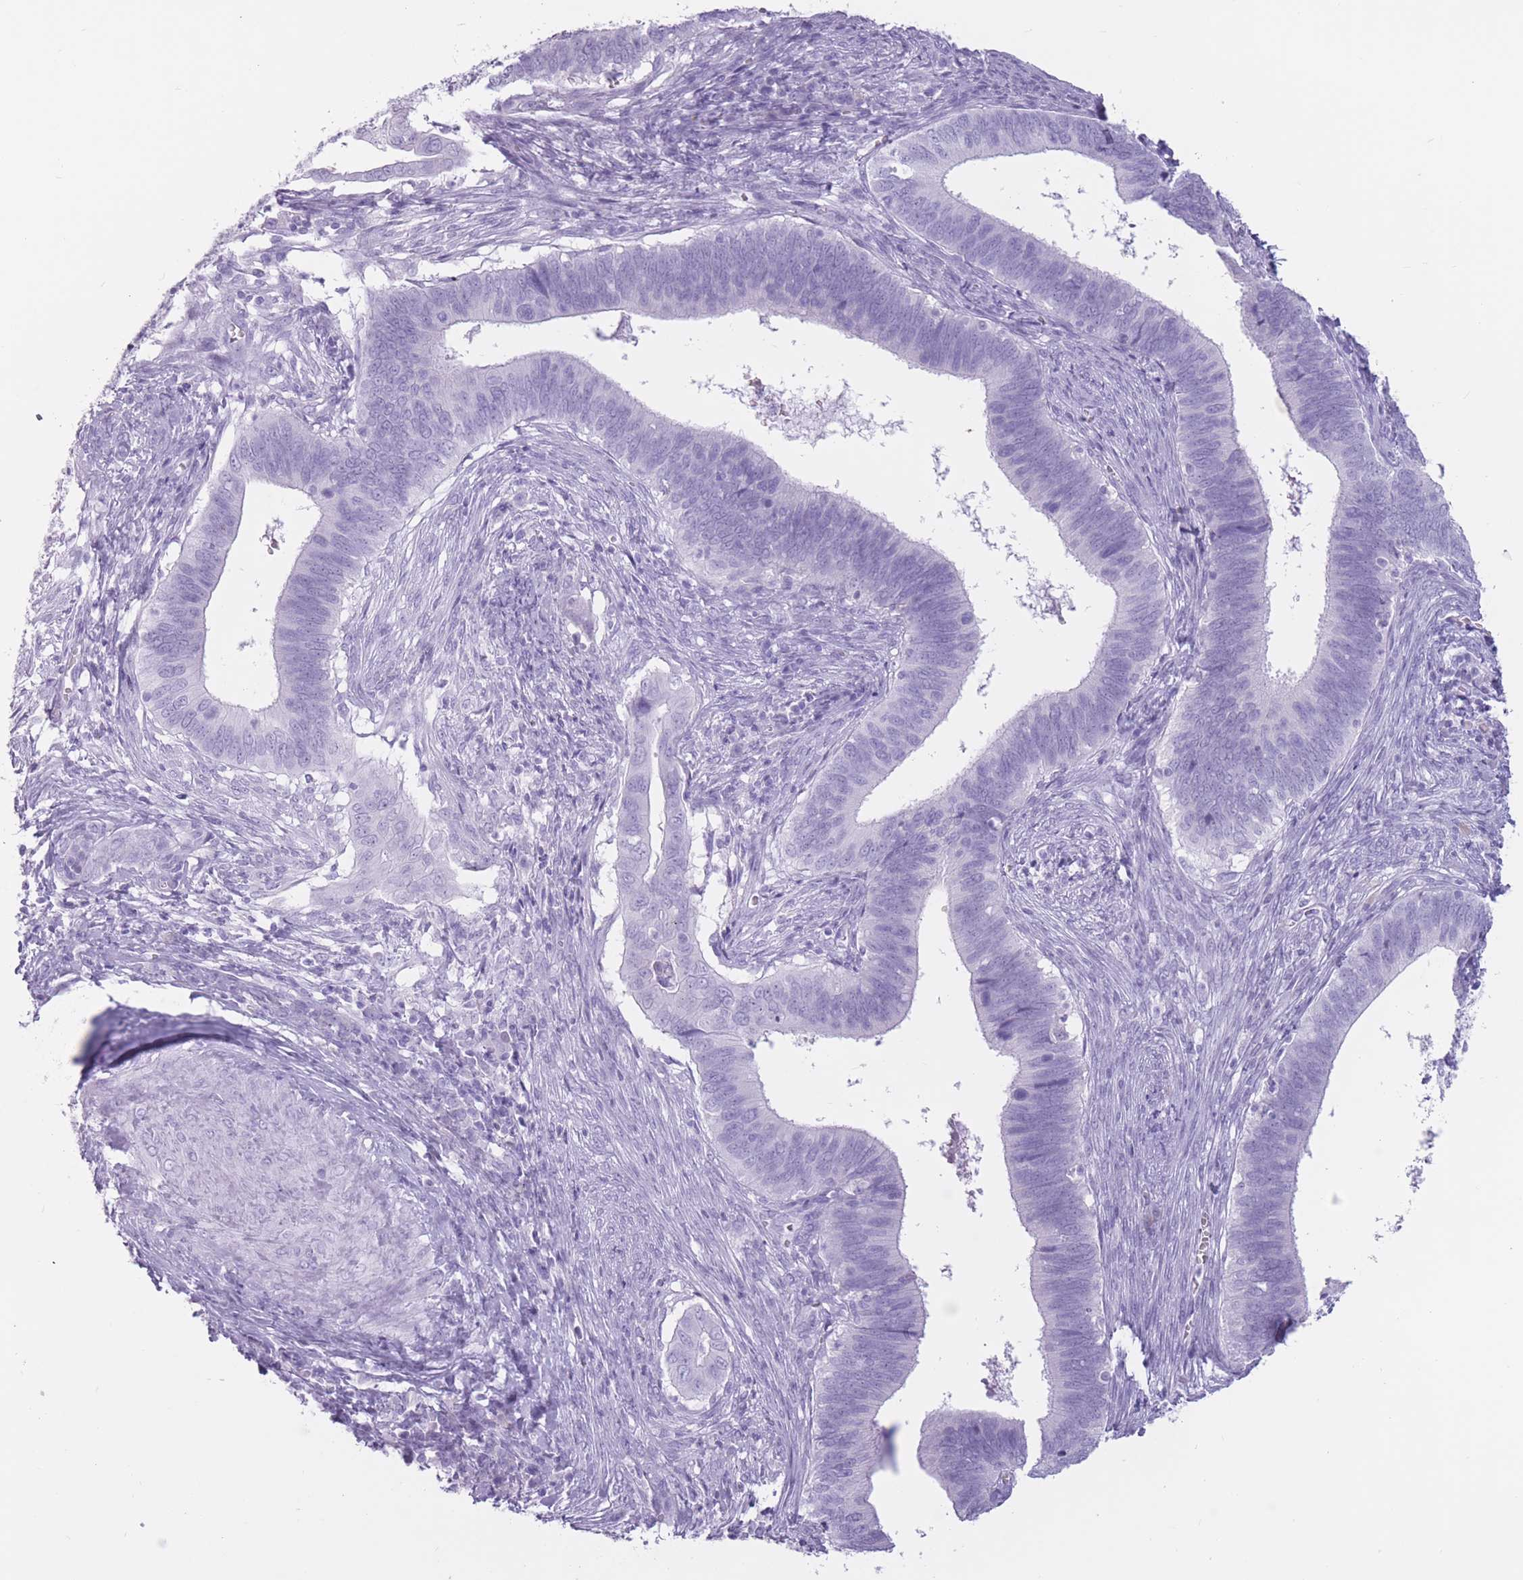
{"staining": {"intensity": "negative", "quantity": "none", "location": "none"}, "tissue": "cervical cancer", "cell_type": "Tumor cells", "image_type": "cancer", "snomed": [{"axis": "morphology", "description": "Adenocarcinoma, NOS"}, {"axis": "topography", "description": "Cervix"}], "caption": "Immunohistochemistry (IHC) micrograph of cervical adenocarcinoma stained for a protein (brown), which shows no staining in tumor cells.", "gene": "PNMA3", "patient": {"sex": "female", "age": 42}}